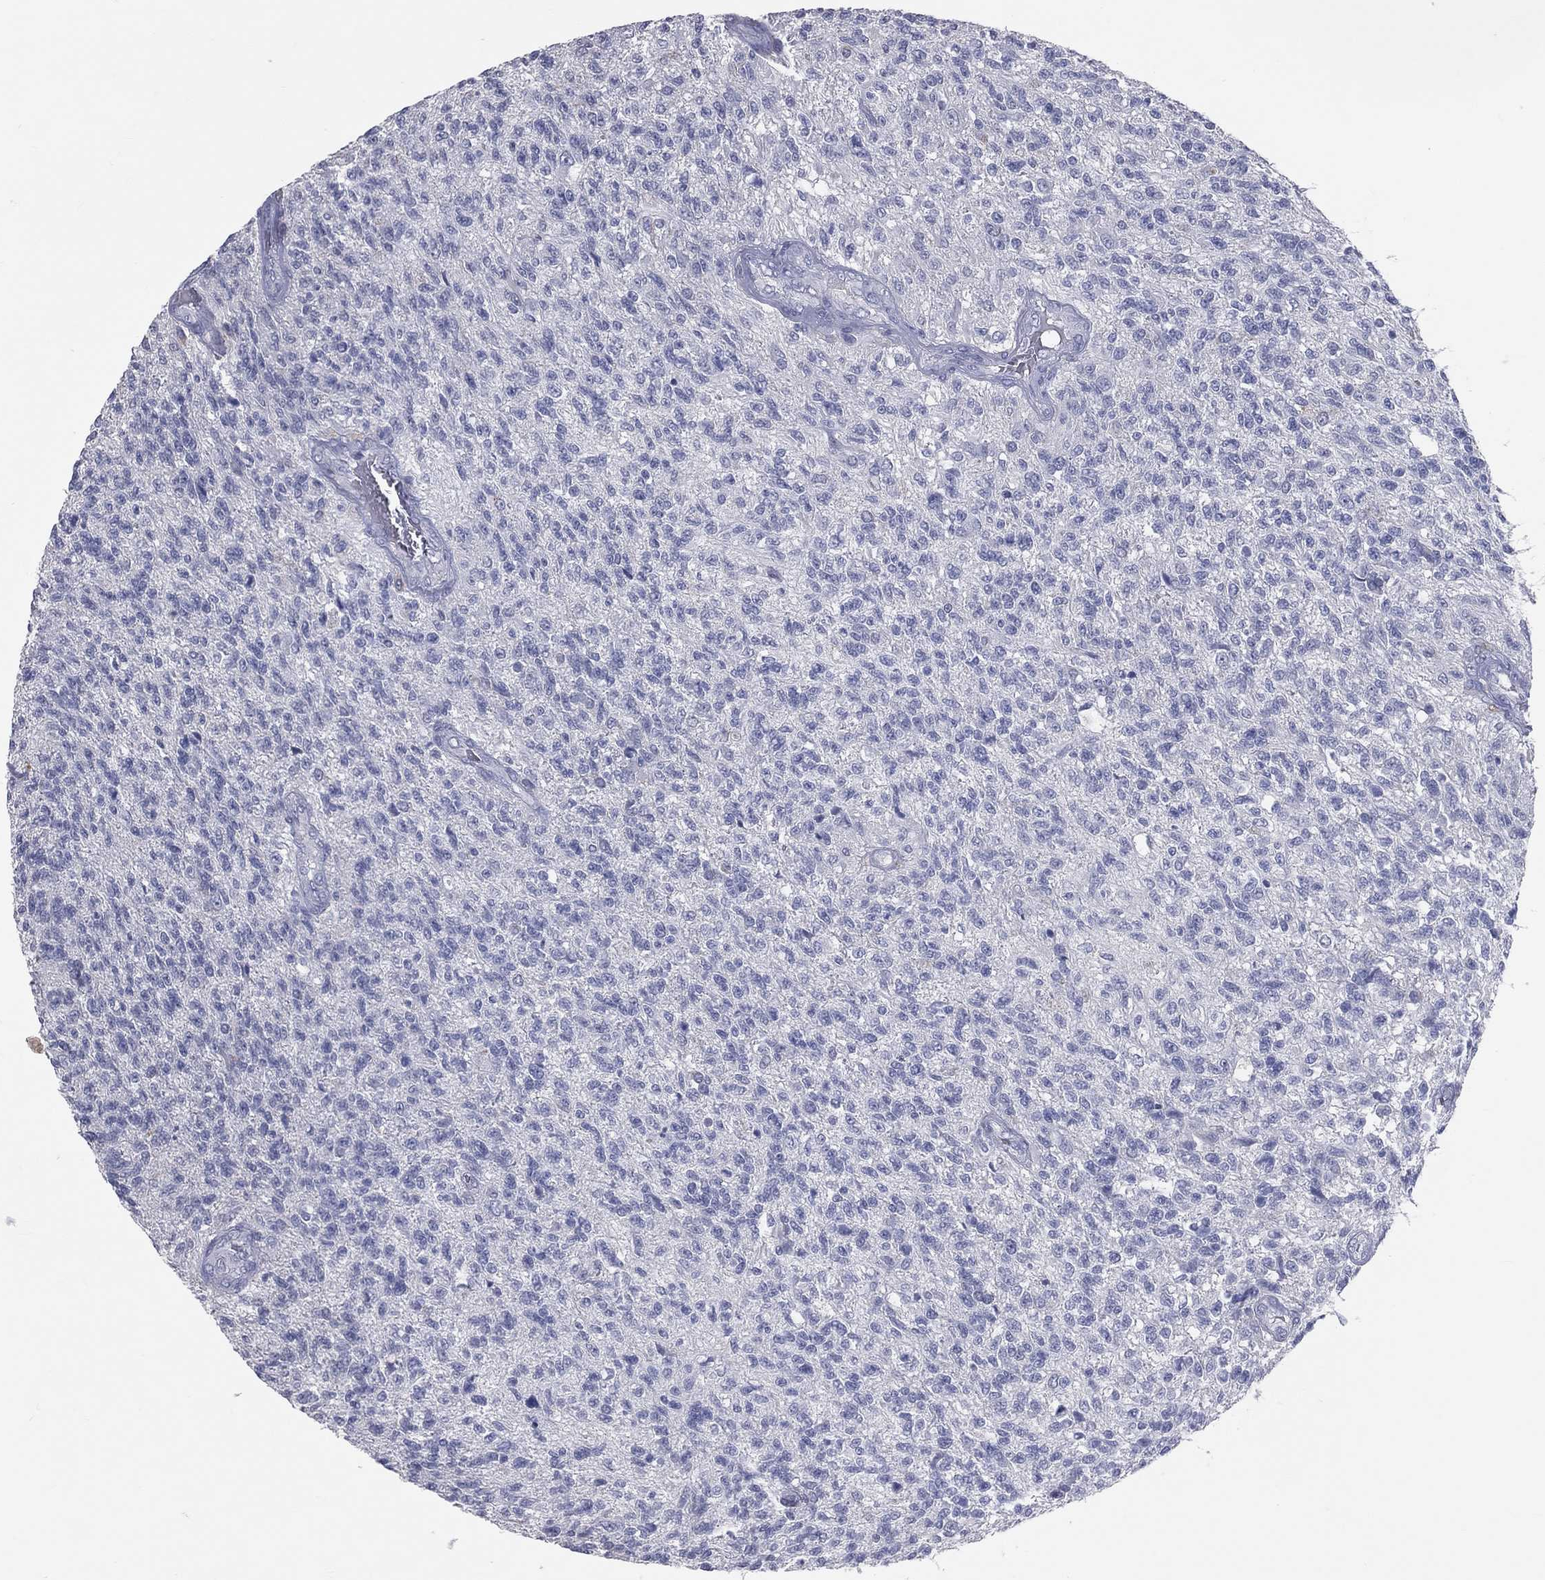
{"staining": {"intensity": "negative", "quantity": "none", "location": "none"}, "tissue": "glioma", "cell_type": "Tumor cells", "image_type": "cancer", "snomed": [{"axis": "morphology", "description": "Glioma, malignant, High grade"}, {"axis": "topography", "description": "Brain"}], "caption": "Tumor cells are negative for brown protein staining in glioma.", "gene": "TFPI2", "patient": {"sex": "male", "age": 56}}